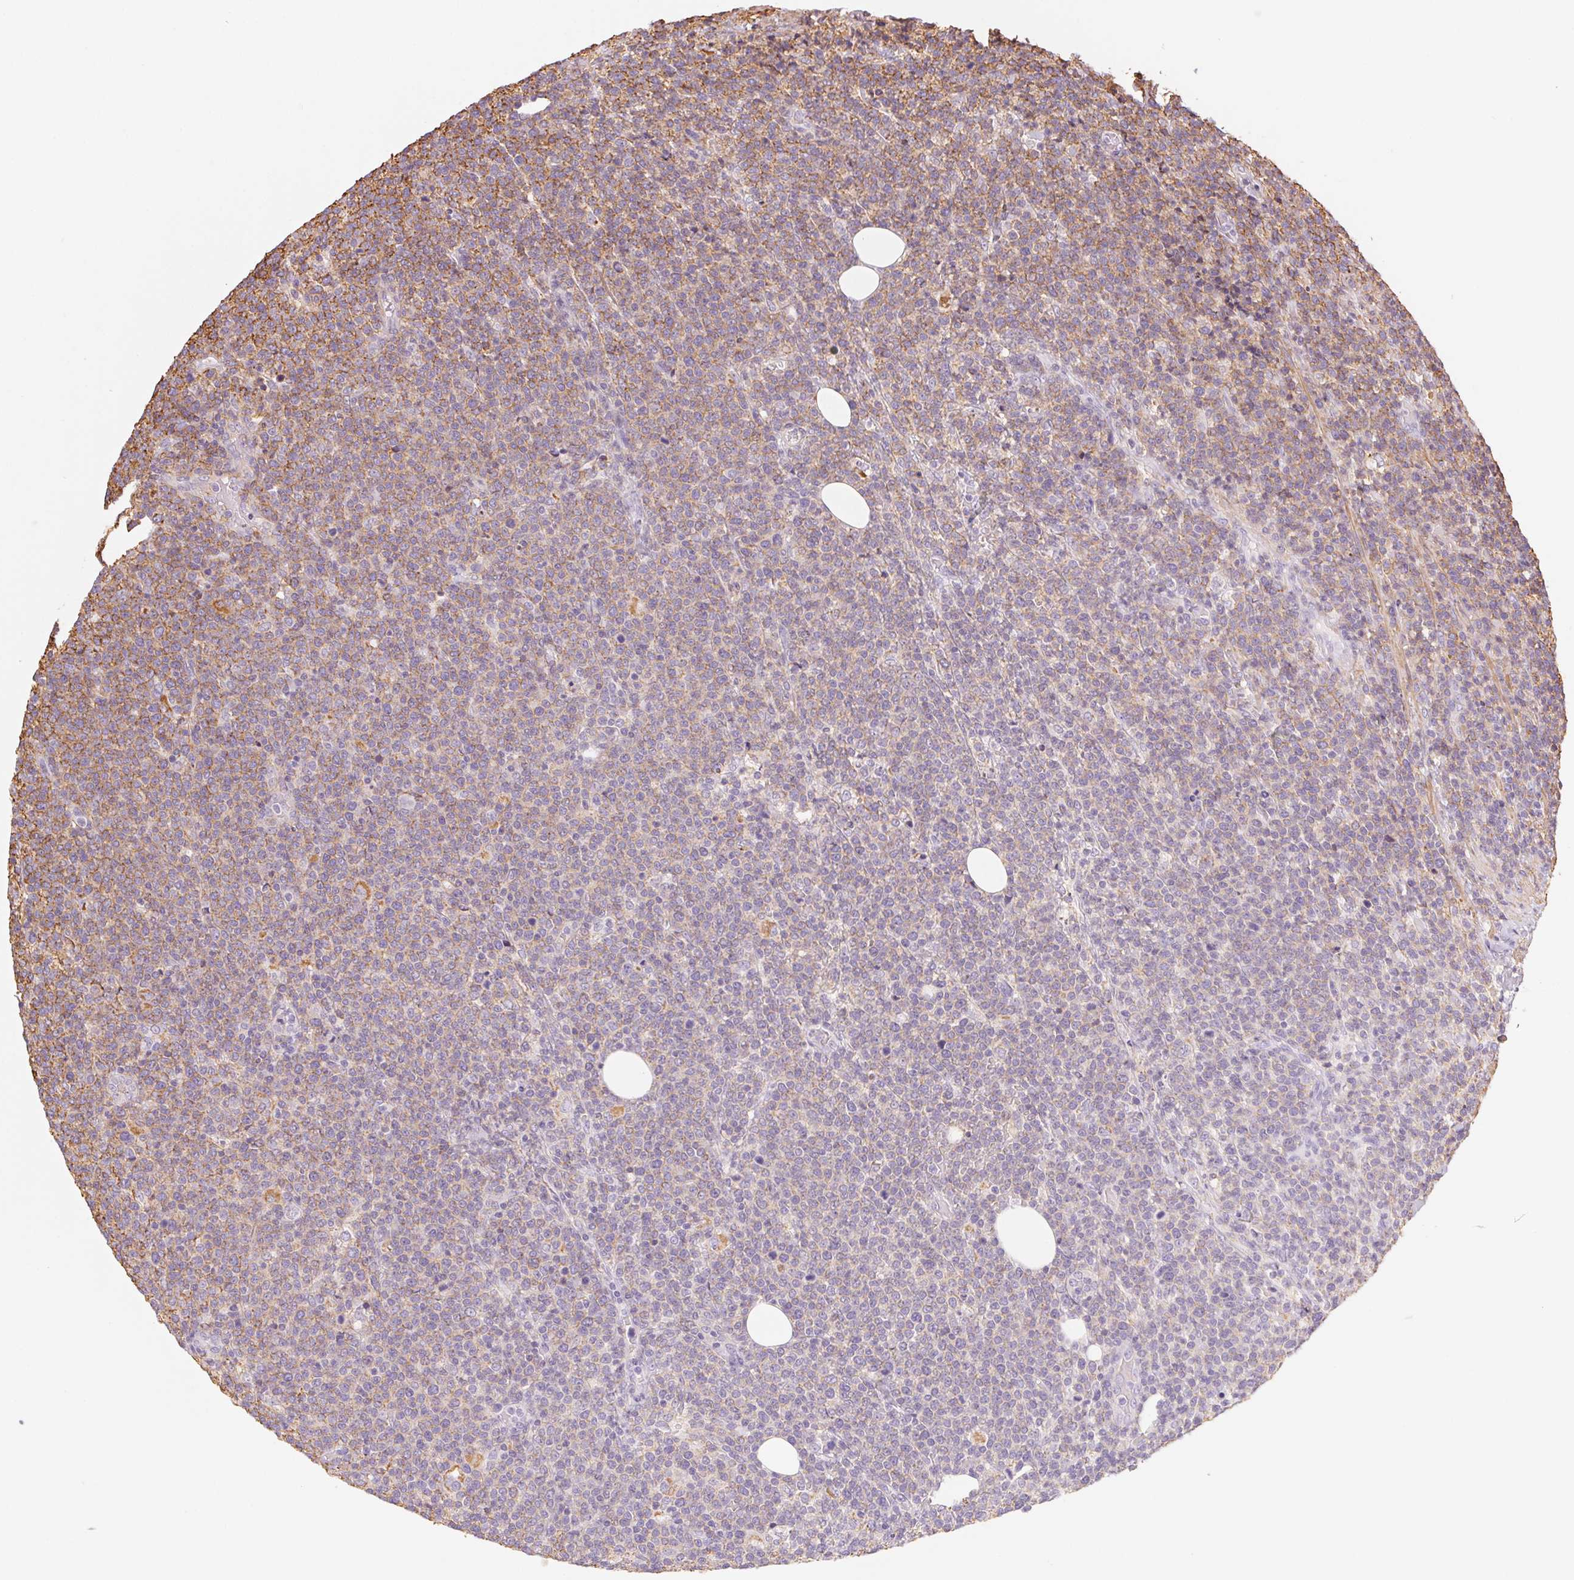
{"staining": {"intensity": "weak", "quantity": "<25%", "location": "cytoplasmic/membranous"}, "tissue": "lymphoma", "cell_type": "Tumor cells", "image_type": "cancer", "snomed": [{"axis": "morphology", "description": "Malignant lymphoma, non-Hodgkin's type, High grade"}, {"axis": "topography", "description": "Lymph node"}], "caption": "DAB immunohistochemical staining of human malignant lymphoma, non-Hodgkin's type (high-grade) exhibits no significant expression in tumor cells.", "gene": "PRPH", "patient": {"sex": "male", "age": 61}}